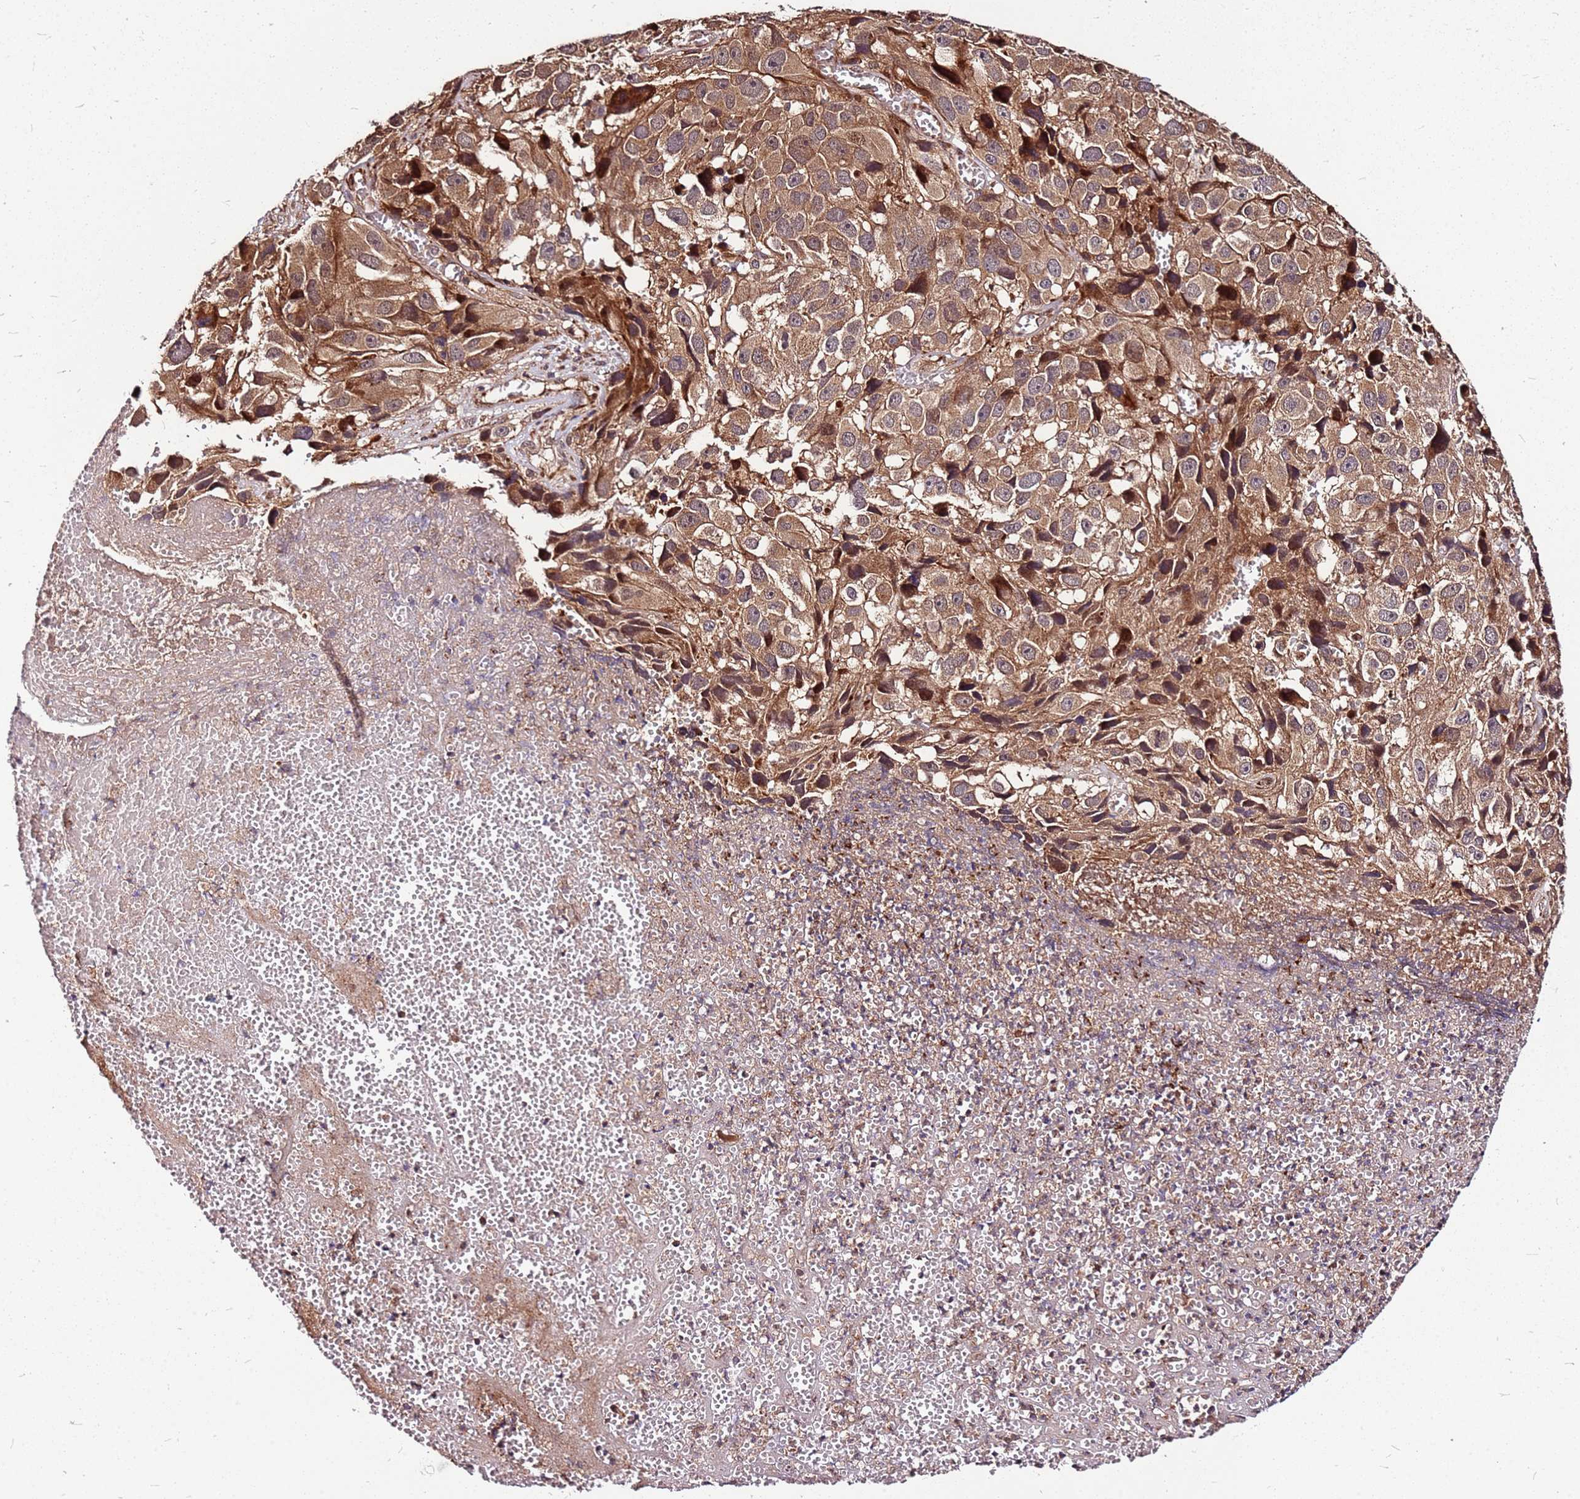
{"staining": {"intensity": "moderate", "quantity": ">75%", "location": "cytoplasmic/membranous"}, "tissue": "melanoma", "cell_type": "Tumor cells", "image_type": "cancer", "snomed": [{"axis": "morphology", "description": "Malignant melanoma, NOS"}, {"axis": "topography", "description": "Skin"}], "caption": "The immunohistochemical stain shows moderate cytoplasmic/membranous positivity in tumor cells of melanoma tissue.", "gene": "LYPLAL1", "patient": {"sex": "male", "age": 84}}